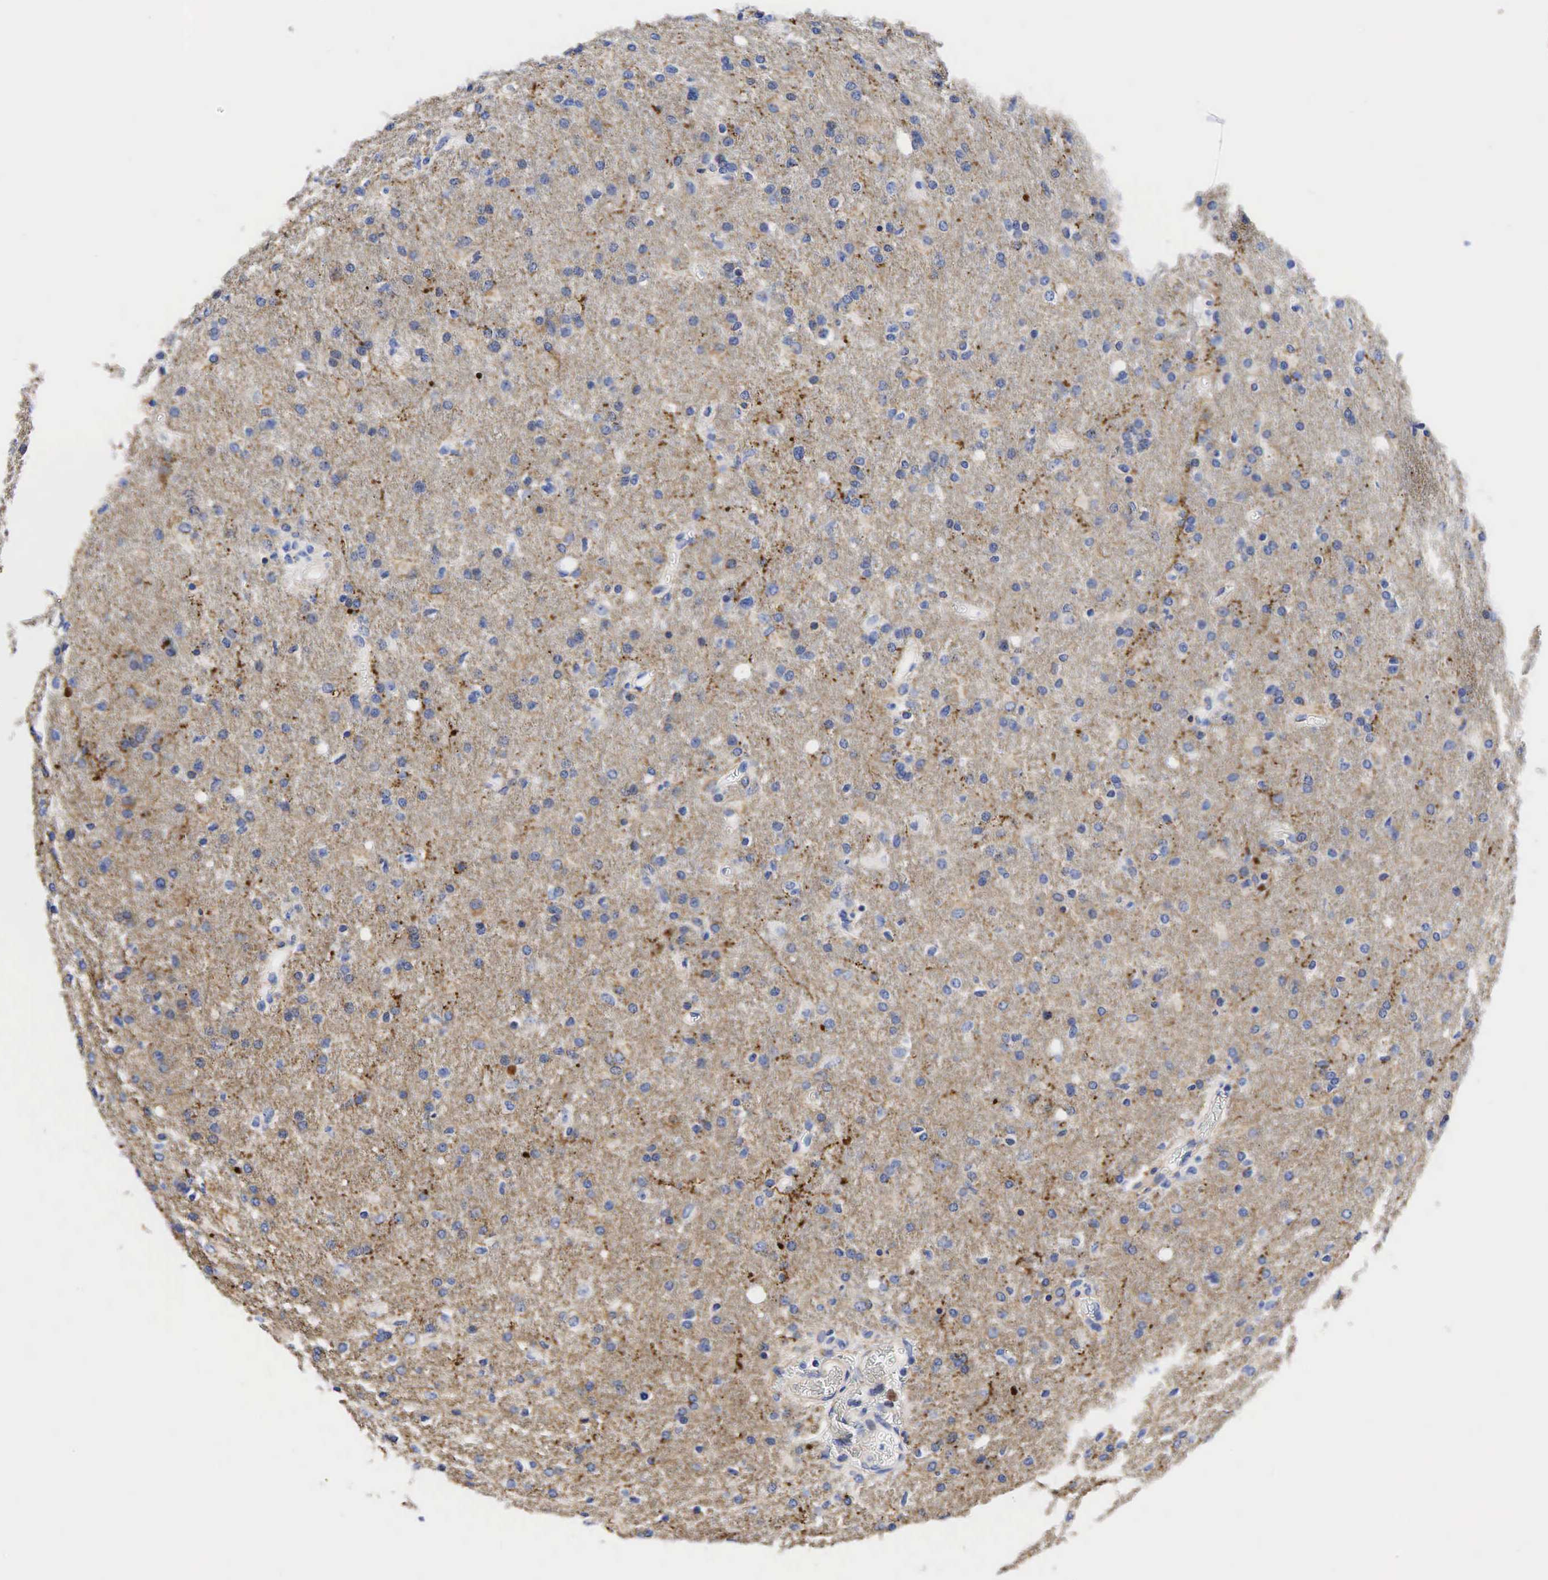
{"staining": {"intensity": "moderate", "quantity": "<25%", "location": "cytoplasmic/membranous"}, "tissue": "glioma", "cell_type": "Tumor cells", "image_type": "cancer", "snomed": [{"axis": "morphology", "description": "Glioma, malignant, High grade"}, {"axis": "topography", "description": "Brain"}], "caption": "There is low levels of moderate cytoplasmic/membranous expression in tumor cells of malignant glioma (high-grade), as demonstrated by immunohistochemical staining (brown color).", "gene": "SYP", "patient": {"sex": "male", "age": 68}}